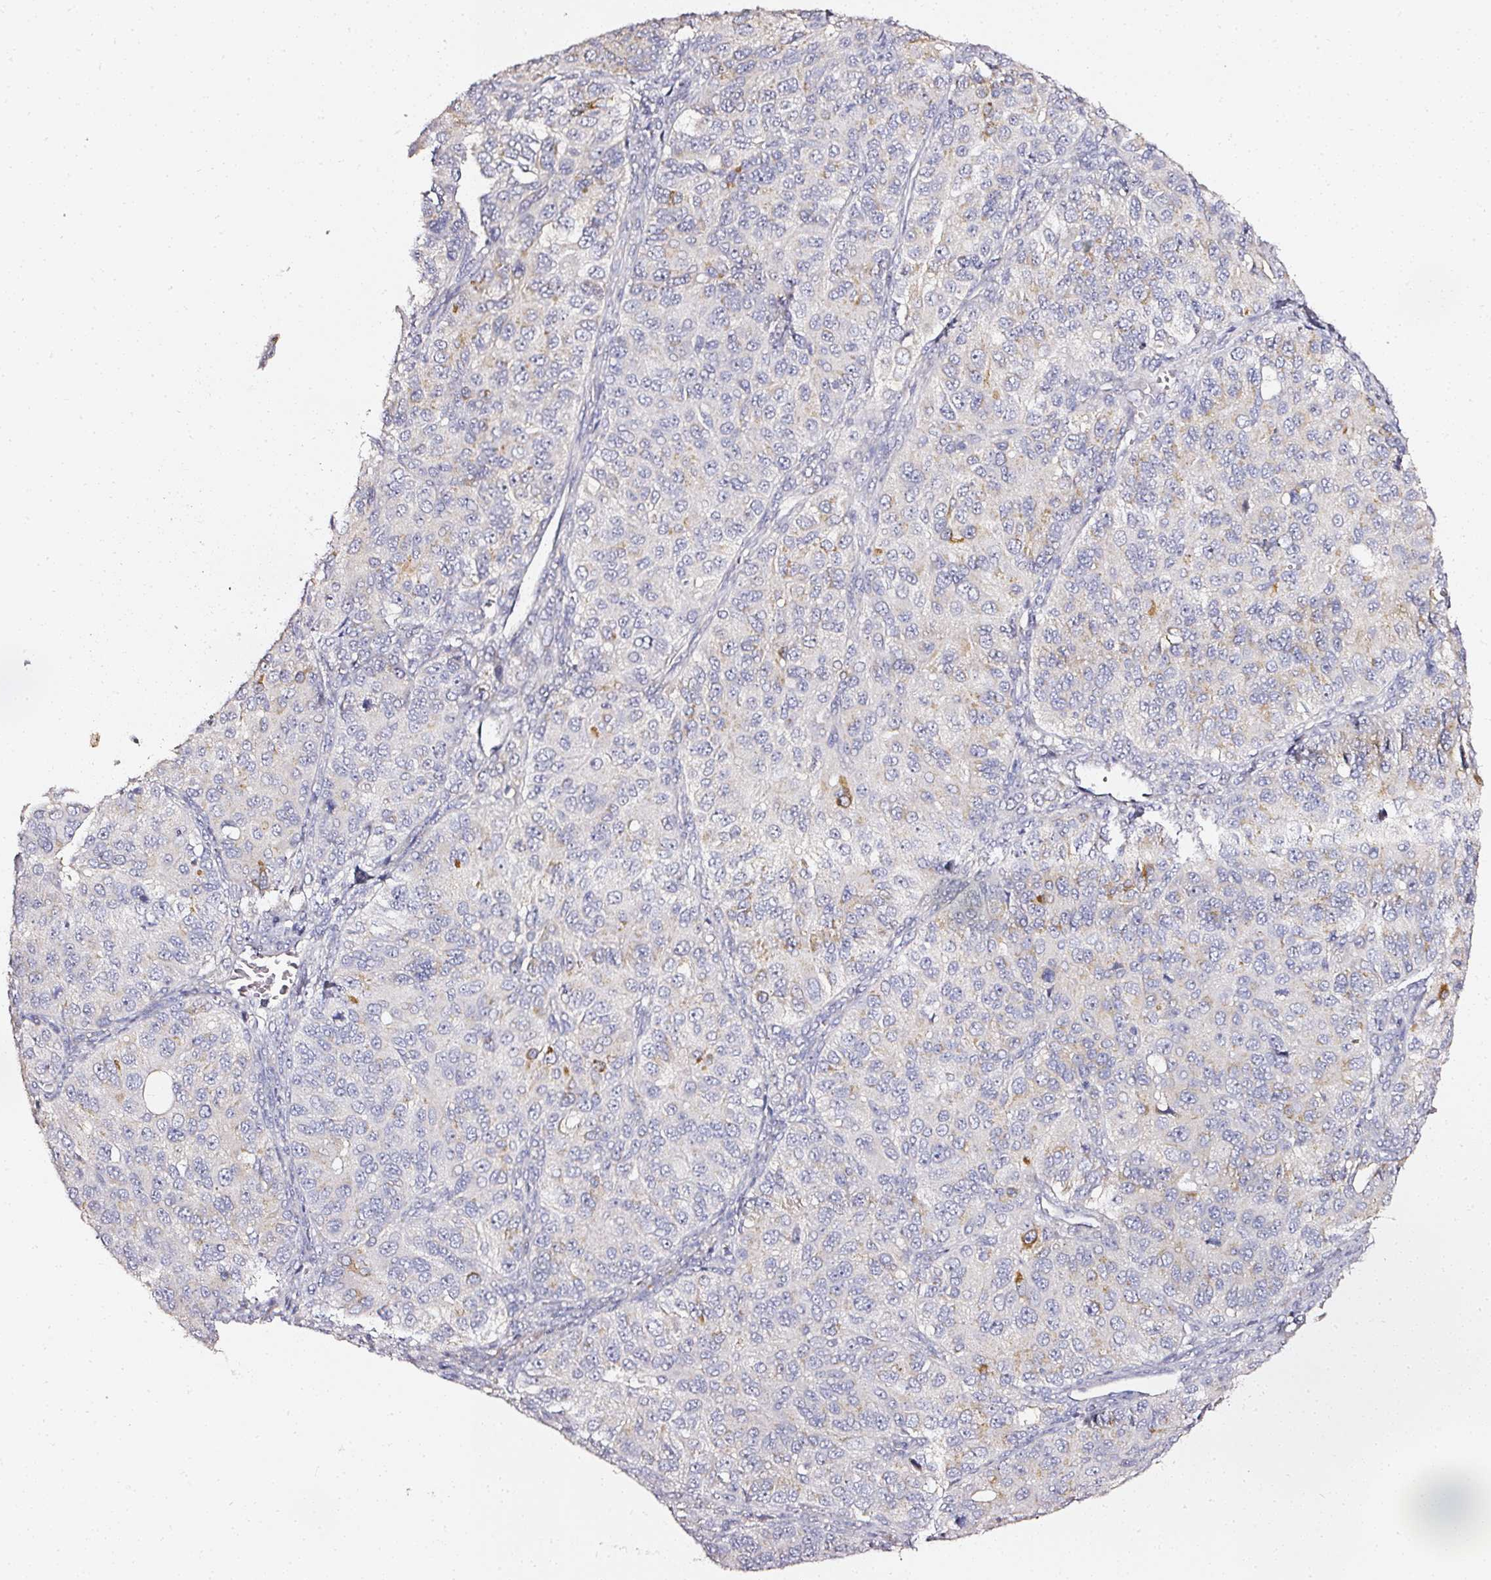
{"staining": {"intensity": "moderate", "quantity": "<25%", "location": "cytoplasmic/membranous"}, "tissue": "ovarian cancer", "cell_type": "Tumor cells", "image_type": "cancer", "snomed": [{"axis": "morphology", "description": "Carcinoma, endometroid"}, {"axis": "topography", "description": "Ovary"}], "caption": "Immunohistochemistry (DAB (3,3'-diaminobenzidine)) staining of ovarian cancer (endometroid carcinoma) demonstrates moderate cytoplasmic/membranous protein positivity in approximately <25% of tumor cells. (Stains: DAB in brown, nuclei in blue, Microscopy: brightfield microscopy at high magnification).", "gene": "NTRK1", "patient": {"sex": "female", "age": 51}}